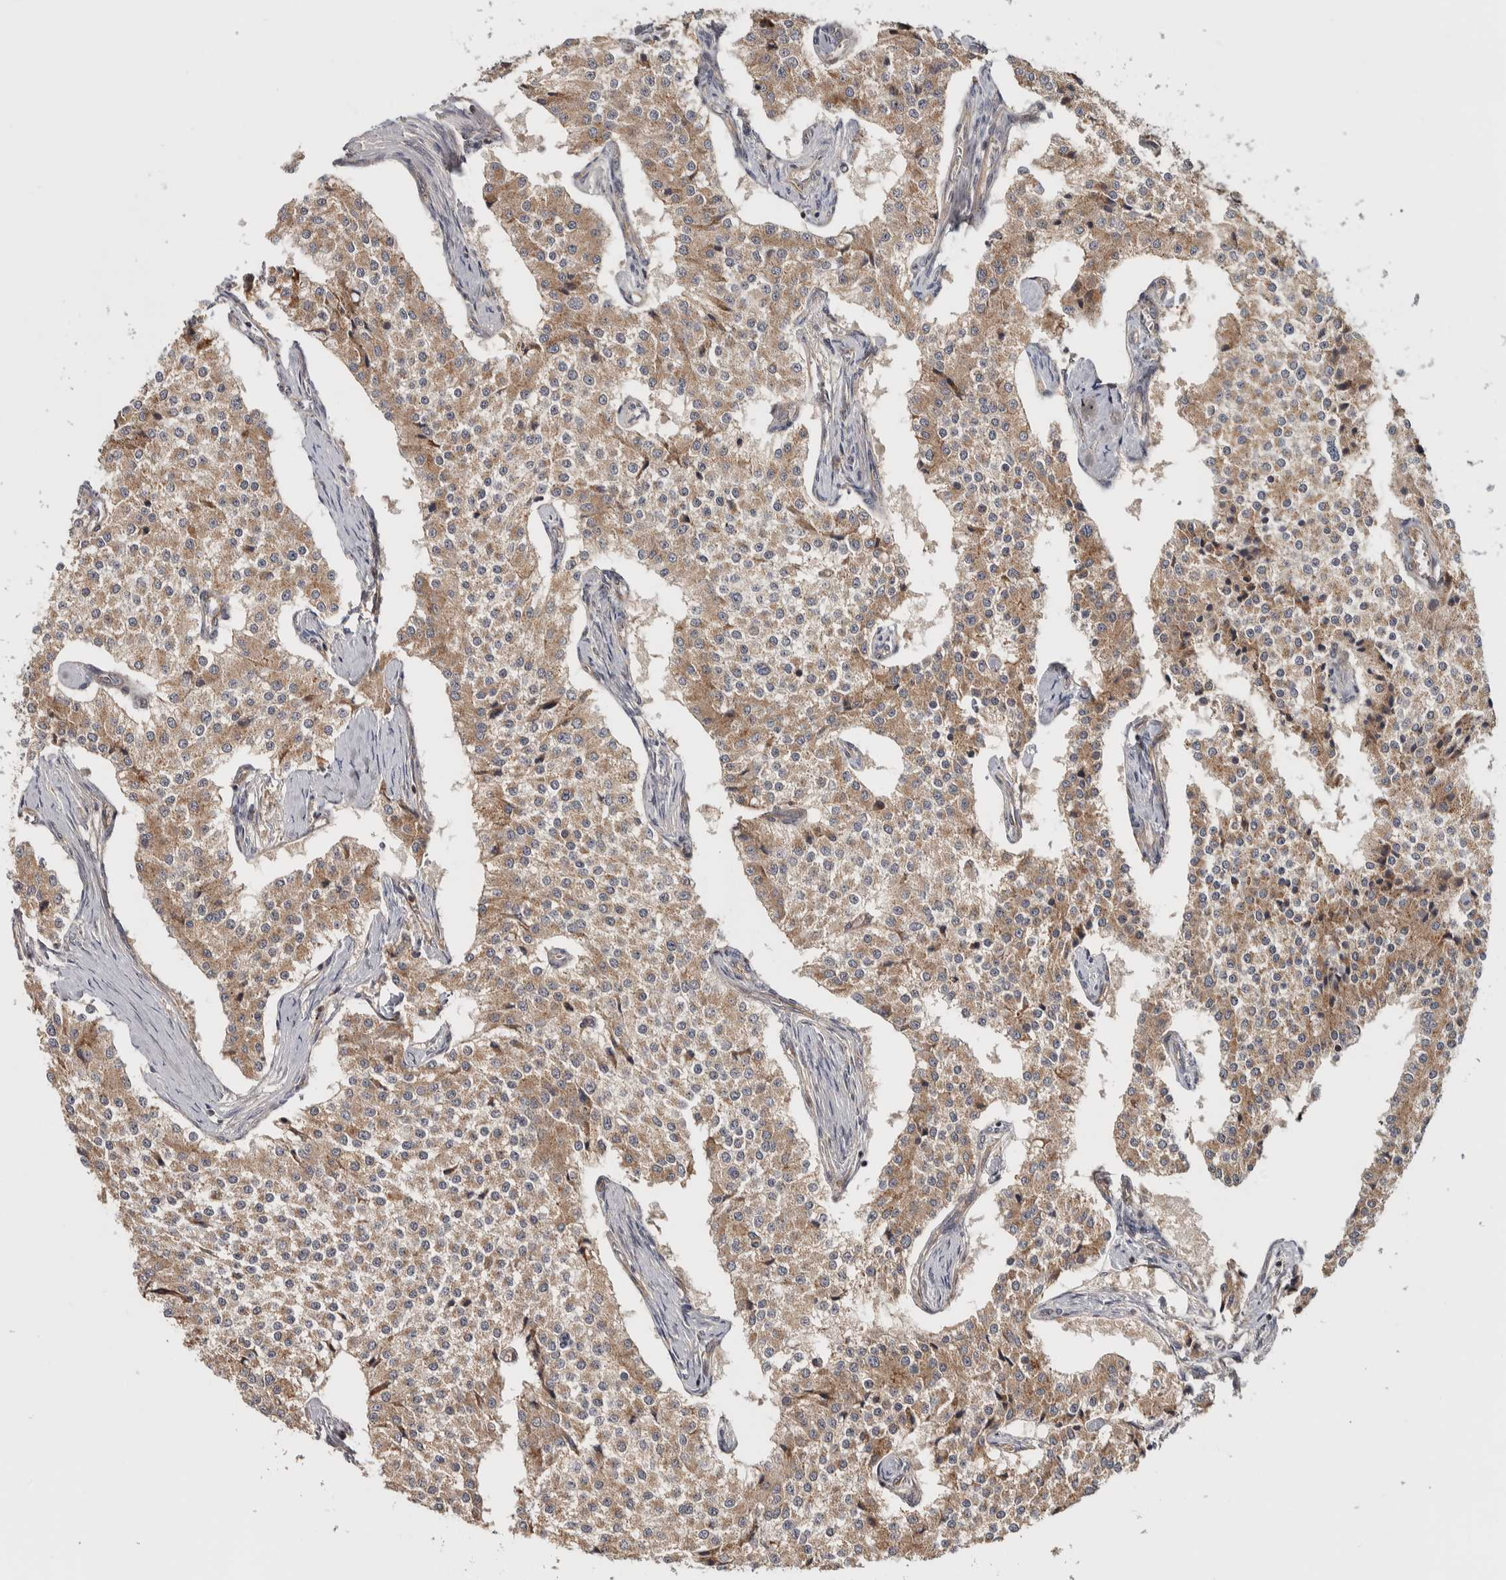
{"staining": {"intensity": "moderate", "quantity": ">75%", "location": "cytoplasmic/membranous"}, "tissue": "carcinoid", "cell_type": "Tumor cells", "image_type": "cancer", "snomed": [{"axis": "morphology", "description": "Carcinoid, malignant, NOS"}, {"axis": "topography", "description": "Colon"}], "caption": "Tumor cells demonstrate medium levels of moderate cytoplasmic/membranous positivity in approximately >75% of cells in malignant carcinoid.", "gene": "CHMP4C", "patient": {"sex": "female", "age": 52}}